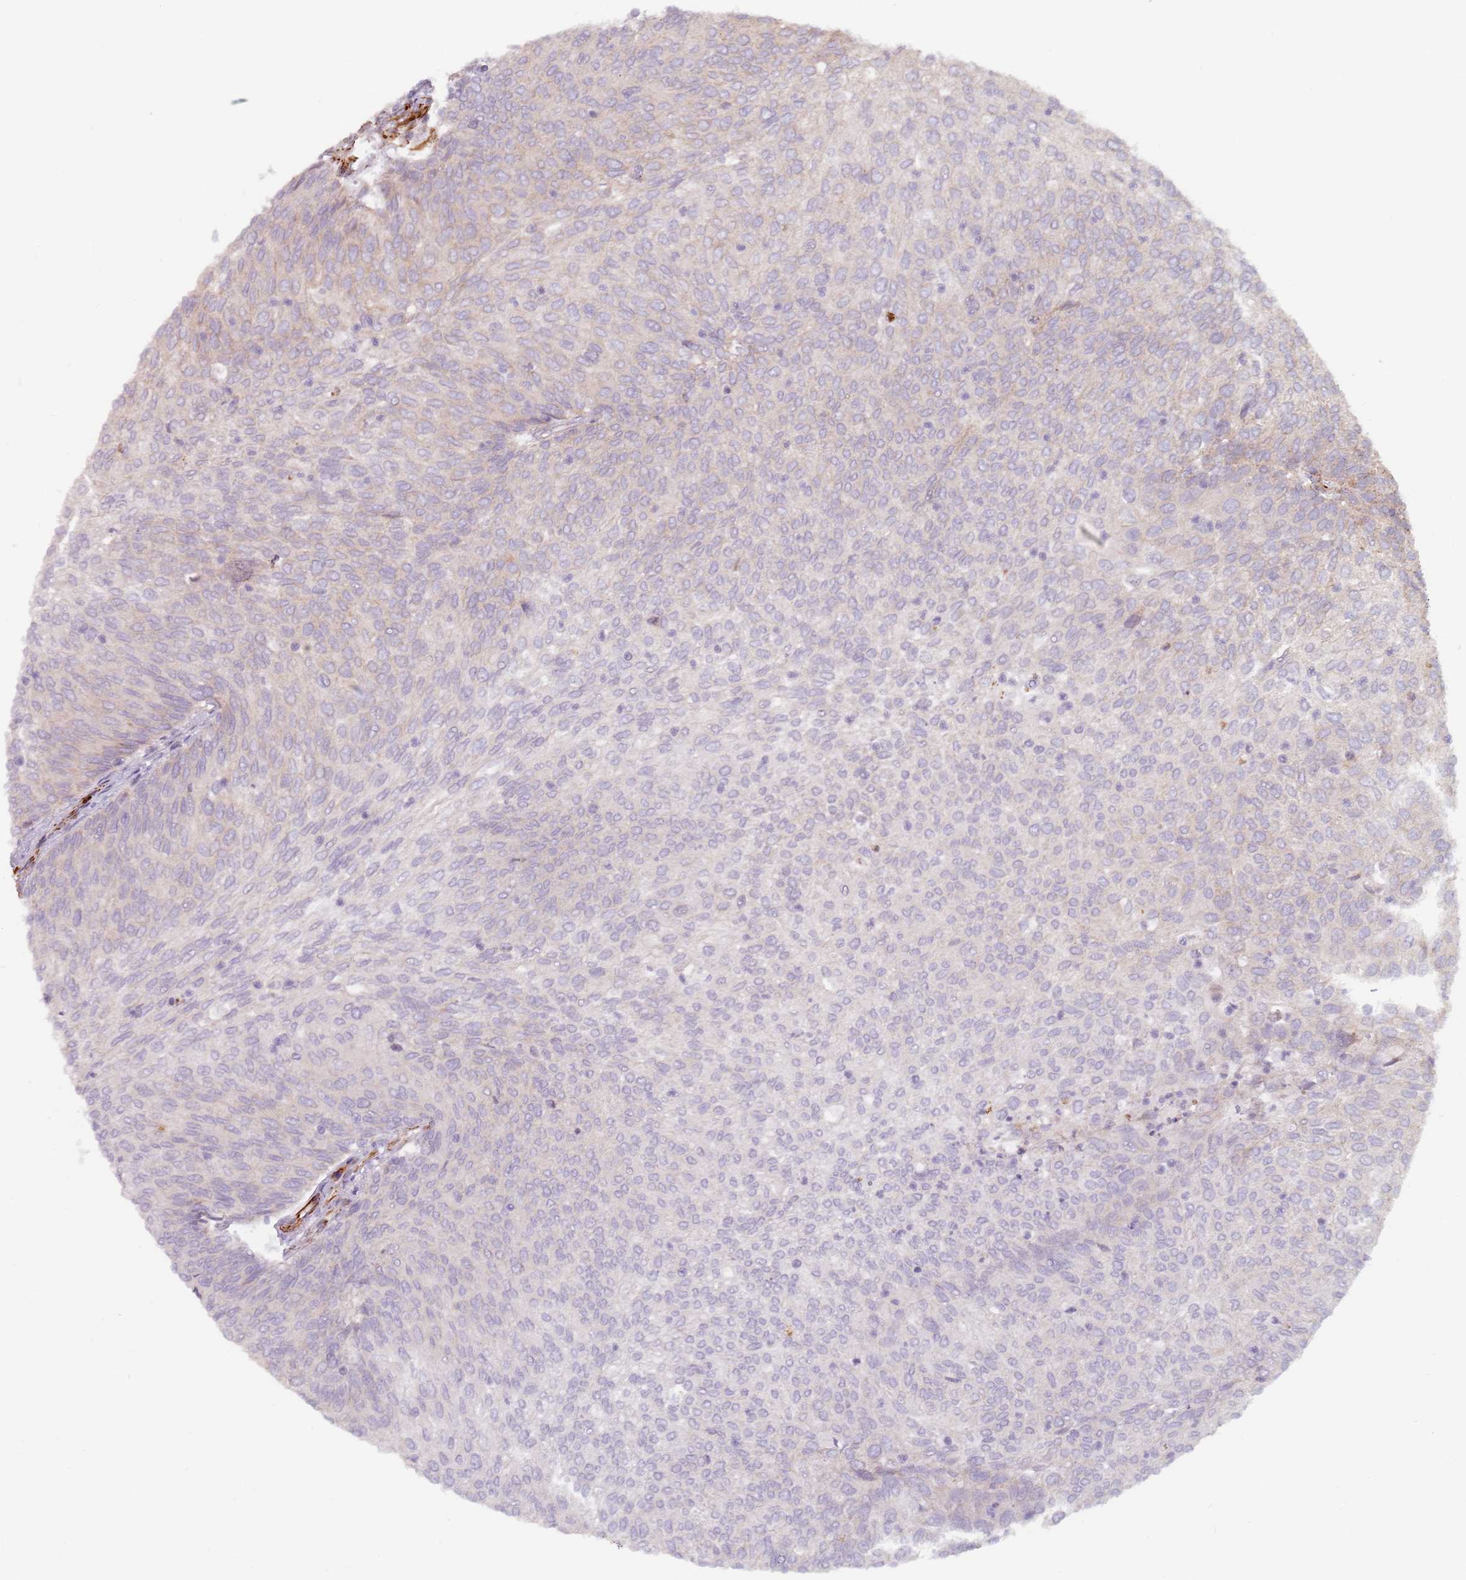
{"staining": {"intensity": "negative", "quantity": "none", "location": "none"}, "tissue": "urothelial cancer", "cell_type": "Tumor cells", "image_type": "cancer", "snomed": [{"axis": "morphology", "description": "Urothelial carcinoma, Low grade"}, {"axis": "topography", "description": "Urinary bladder"}], "caption": "IHC photomicrograph of neoplastic tissue: urothelial carcinoma (low-grade) stained with DAB shows no significant protein expression in tumor cells. The staining is performed using DAB (3,3'-diaminobenzidine) brown chromogen with nuclei counter-stained in using hematoxylin.", "gene": "GAS2L3", "patient": {"sex": "female", "age": 79}}